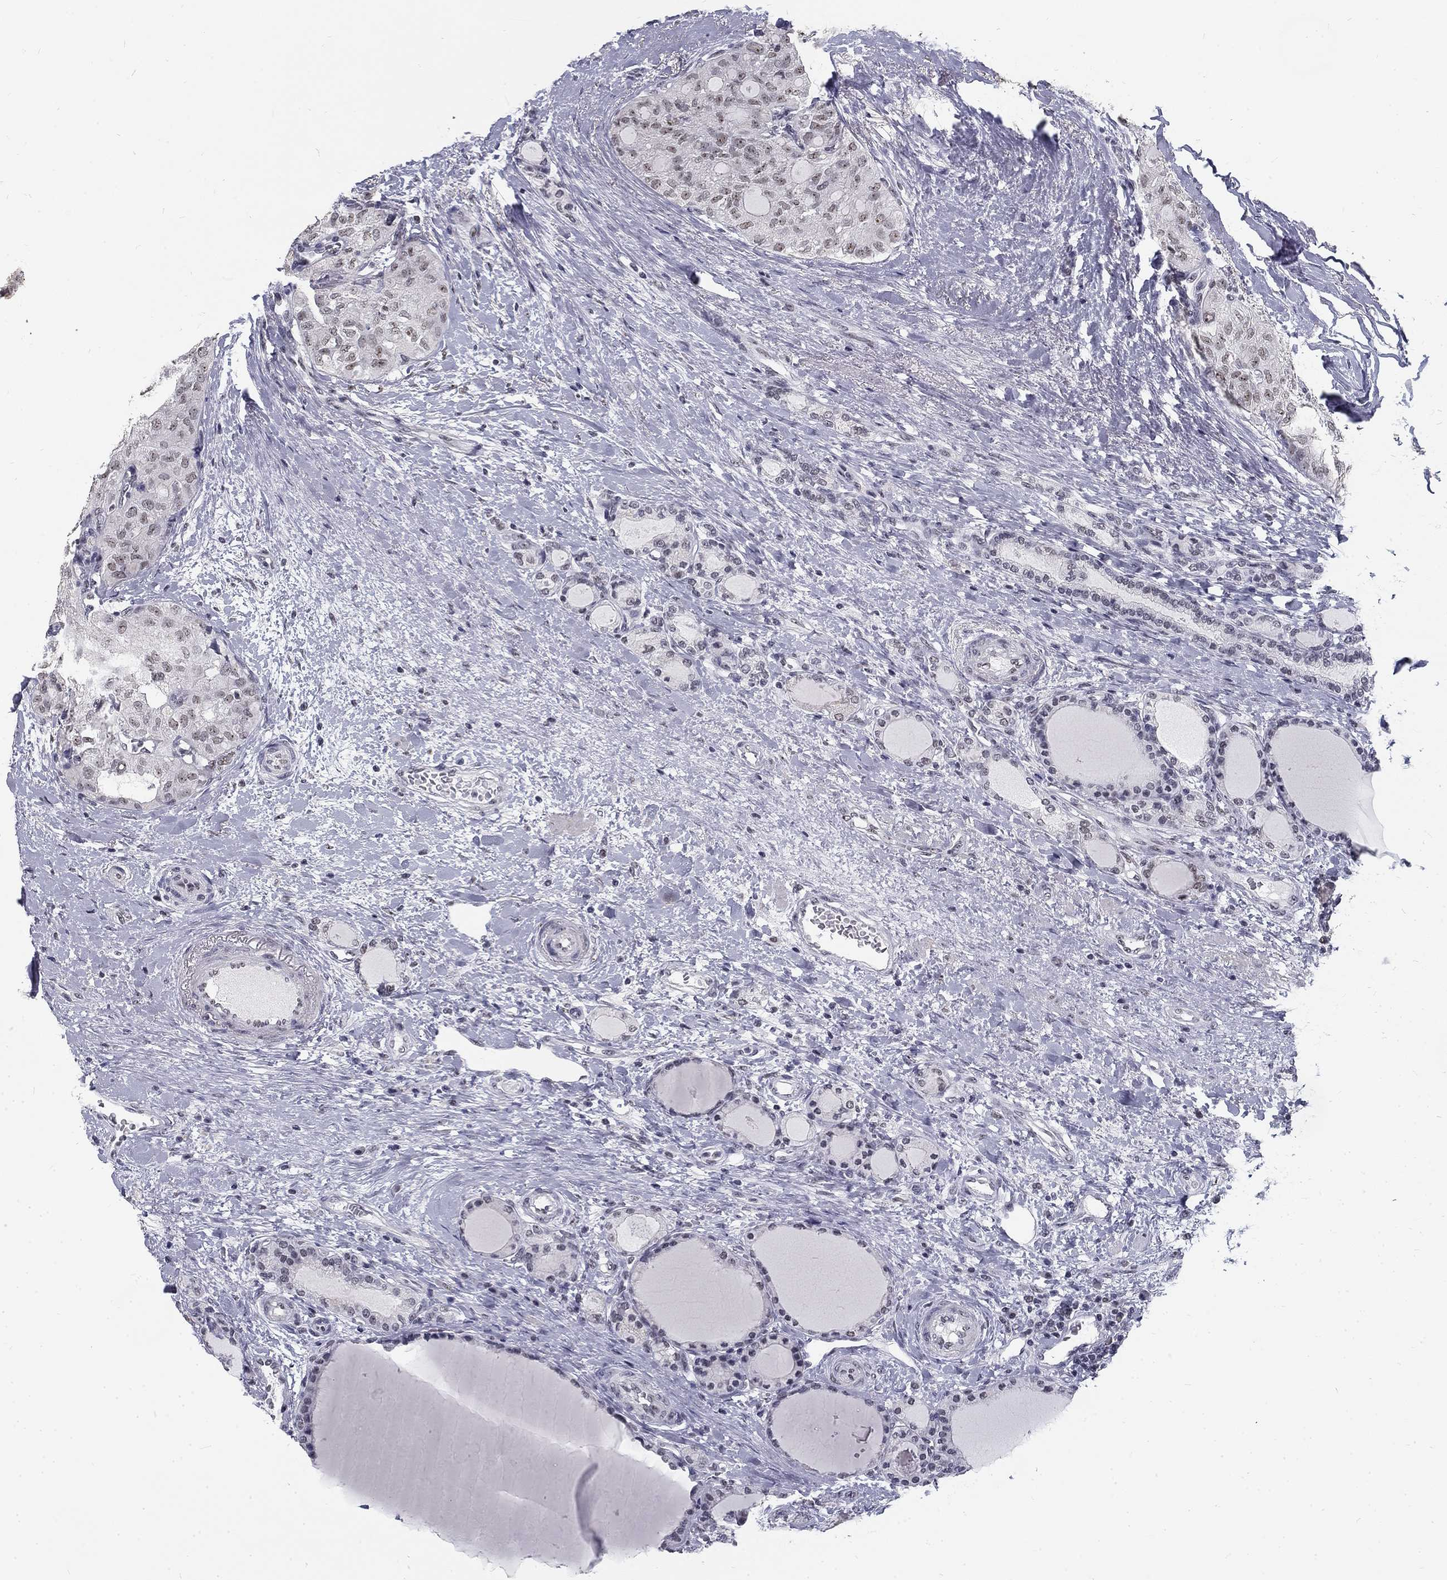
{"staining": {"intensity": "negative", "quantity": "none", "location": "none"}, "tissue": "thyroid cancer", "cell_type": "Tumor cells", "image_type": "cancer", "snomed": [{"axis": "morphology", "description": "Follicular adenoma carcinoma, NOS"}, {"axis": "topography", "description": "Thyroid gland"}], "caption": "Immunohistochemical staining of human thyroid cancer shows no significant positivity in tumor cells.", "gene": "SNORC", "patient": {"sex": "male", "age": 75}}